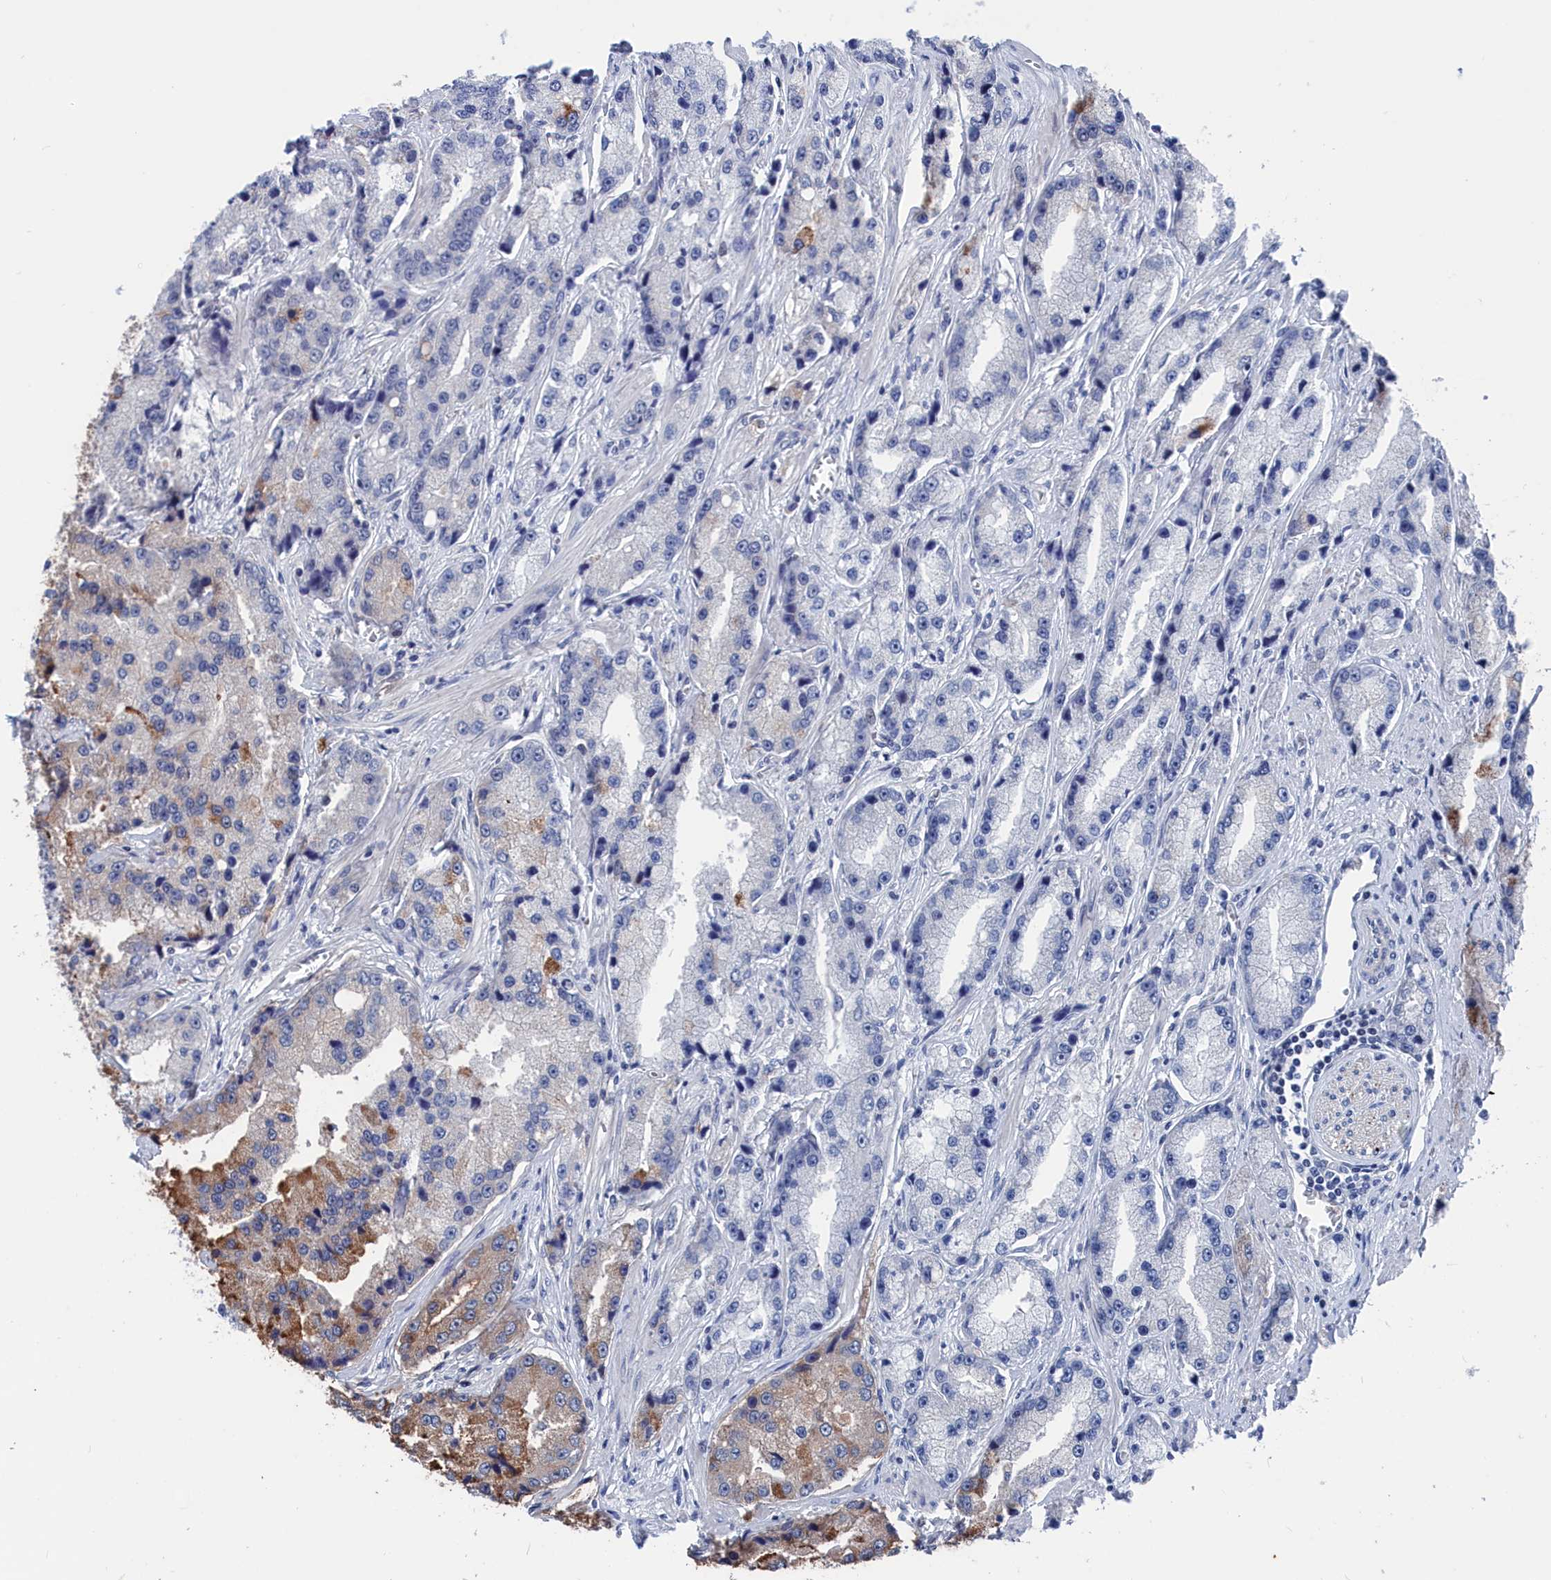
{"staining": {"intensity": "weak", "quantity": "<25%", "location": "cytoplasmic/membranous"}, "tissue": "prostate cancer", "cell_type": "Tumor cells", "image_type": "cancer", "snomed": [{"axis": "morphology", "description": "Adenocarcinoma, High grade"}, {"axis": "topography", "description": "Prostate"}], "caption": "IHC of human high-grade adenocarcinoma (prostate) exhibits no expression in tumor cells.", "gene": "MARCHF3", "patient": {"sex": "male", "age": 74}}